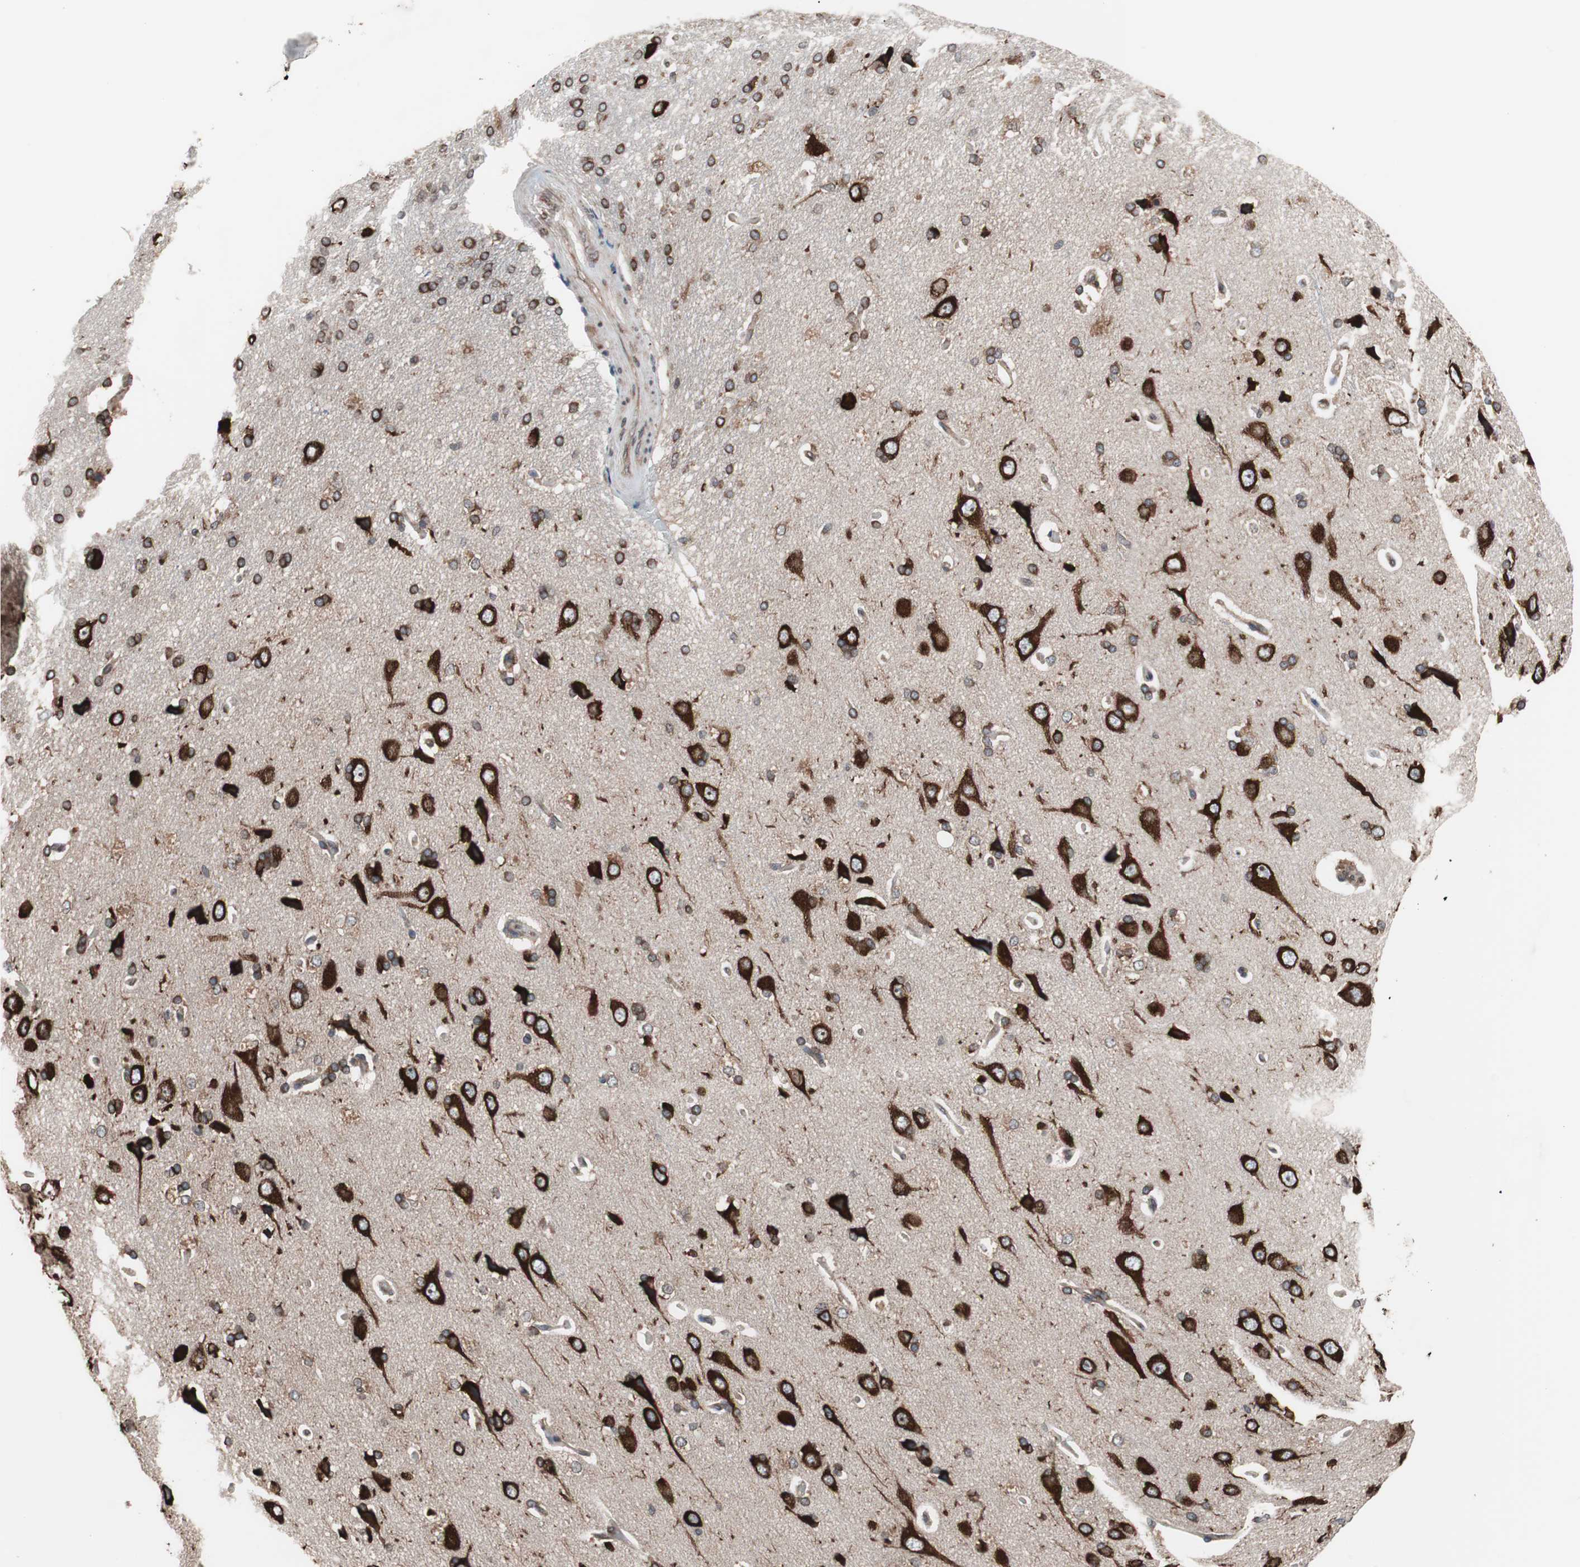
{"staining": {"intensity": "moderate", "quantity": "<25%", "location": "cytoplasmic/membranous"}, "tissue": "cerebral cortex", "cell_type": "Endothelial cells", "image_type": "normal", "snomed": [{"axis": "morphology", "description": "Normal tissue, NOS"}, {"axis": "topography", "description": "Cerebral cortex"}], "caption": "High-power microscopy captured an immunohistochemistry (IHC) image of benign cerebral cortex, revealing moderate cytoplasmic/membranous staining in approximately <25% of endothelial cells. (Stains: DAB (3,3'-diaminobenzidine) in brown, nuclei in blue, Microscopy: brightfield microscopy at high magnification).", "gene": "IRS1", "patient": {"sex": "male", "age": 62}}